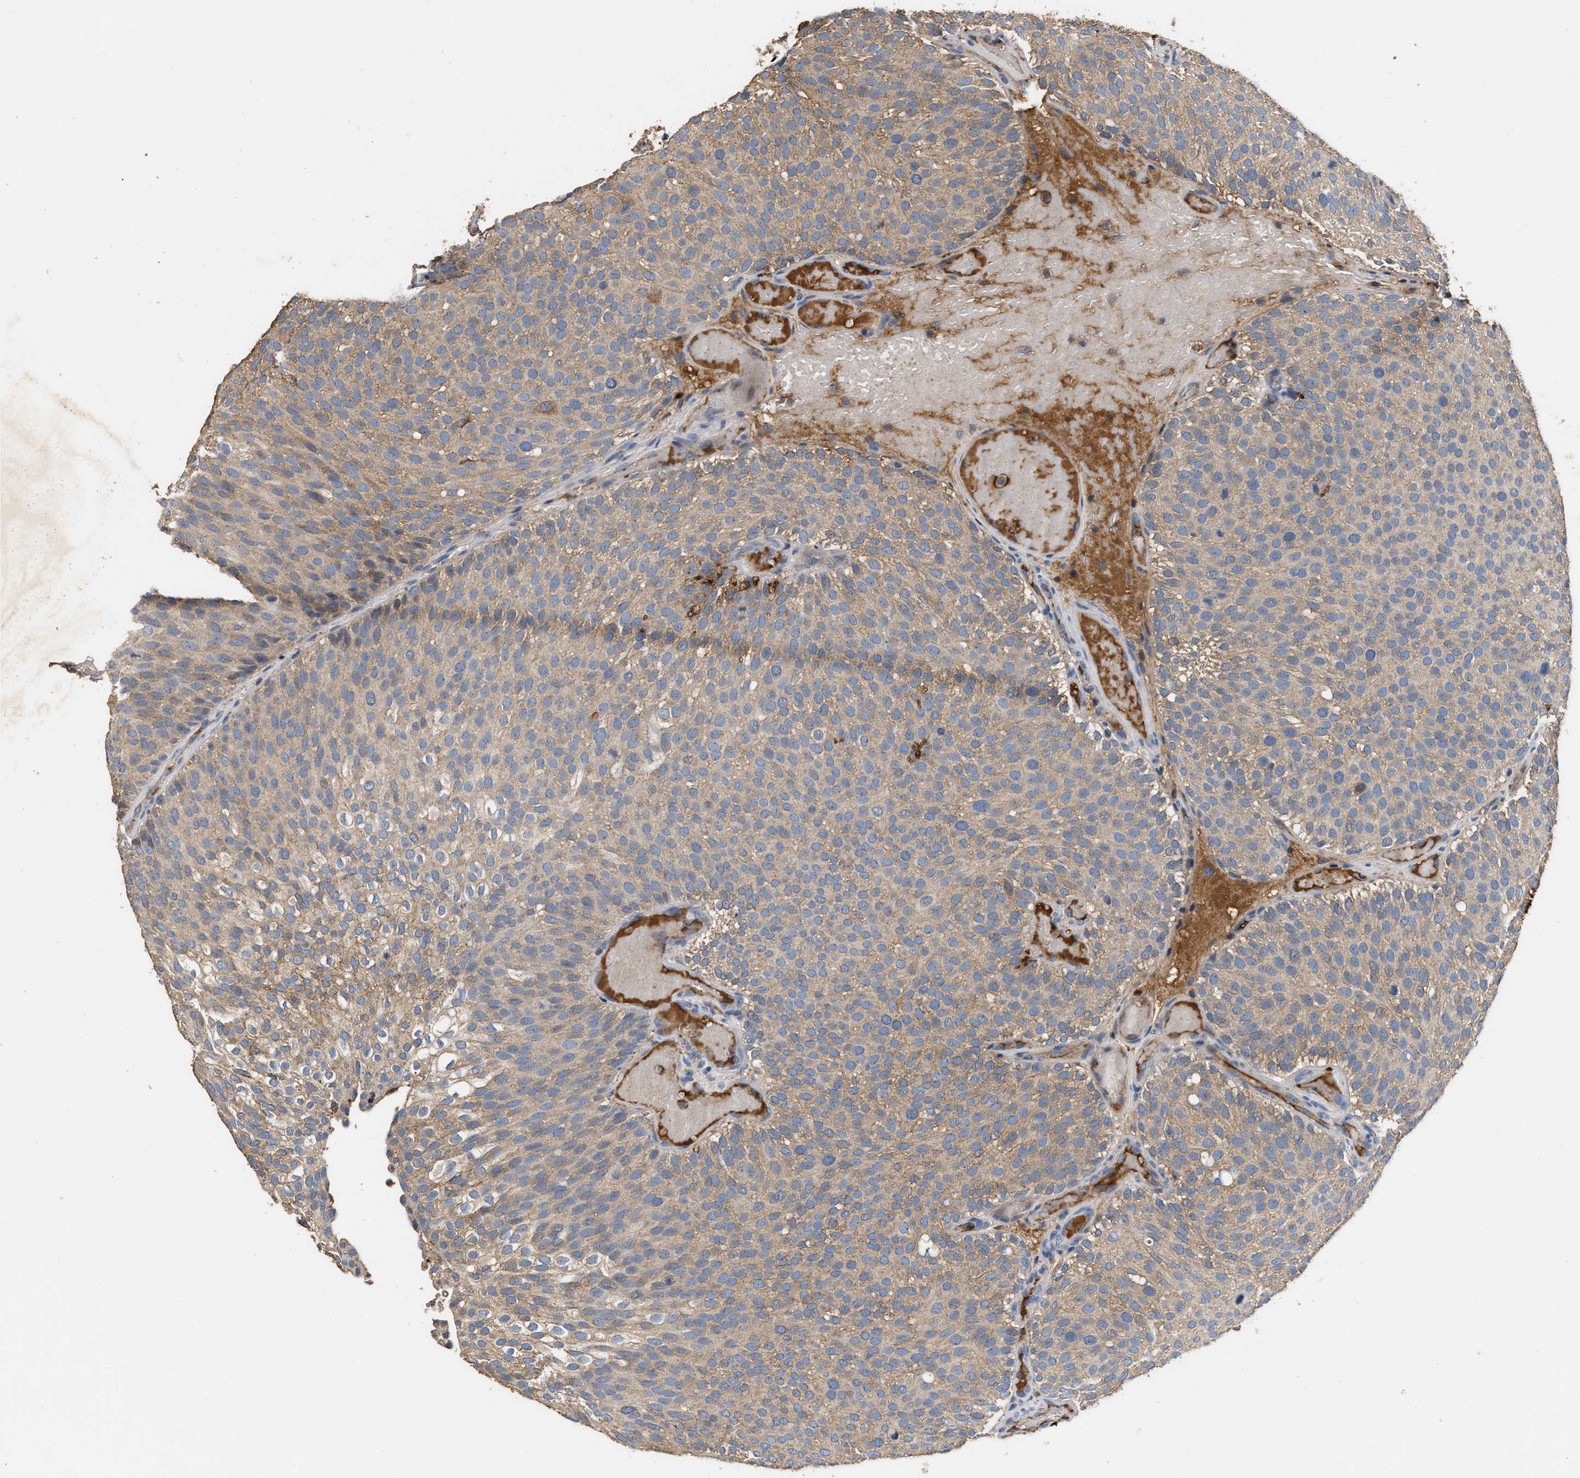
{"staining": {"intensity": "weak", "quantity": ">75%", "location": "cytoplasmic/membranous"}, "tissue": "urothelial cancer", "cell_type": "Tumor cells", "image_type": "cancer", "snomed": [{"axis": "morphology", "description": "Urothelial carcinoma, Low grade"}, {"axis": "topography", "description": "Urinary bladder"}], "caption": "Immunohistochemical staining of urothelial carcinoma (low-grade) reveals weak cytoplasmic/membranous protein positivity in approximately >75% of tumor cells. (Brightfield microscopy of DAB IHC at high magnification).", "gene": "C3", "patient": {"sex": "male", "age": 78}}